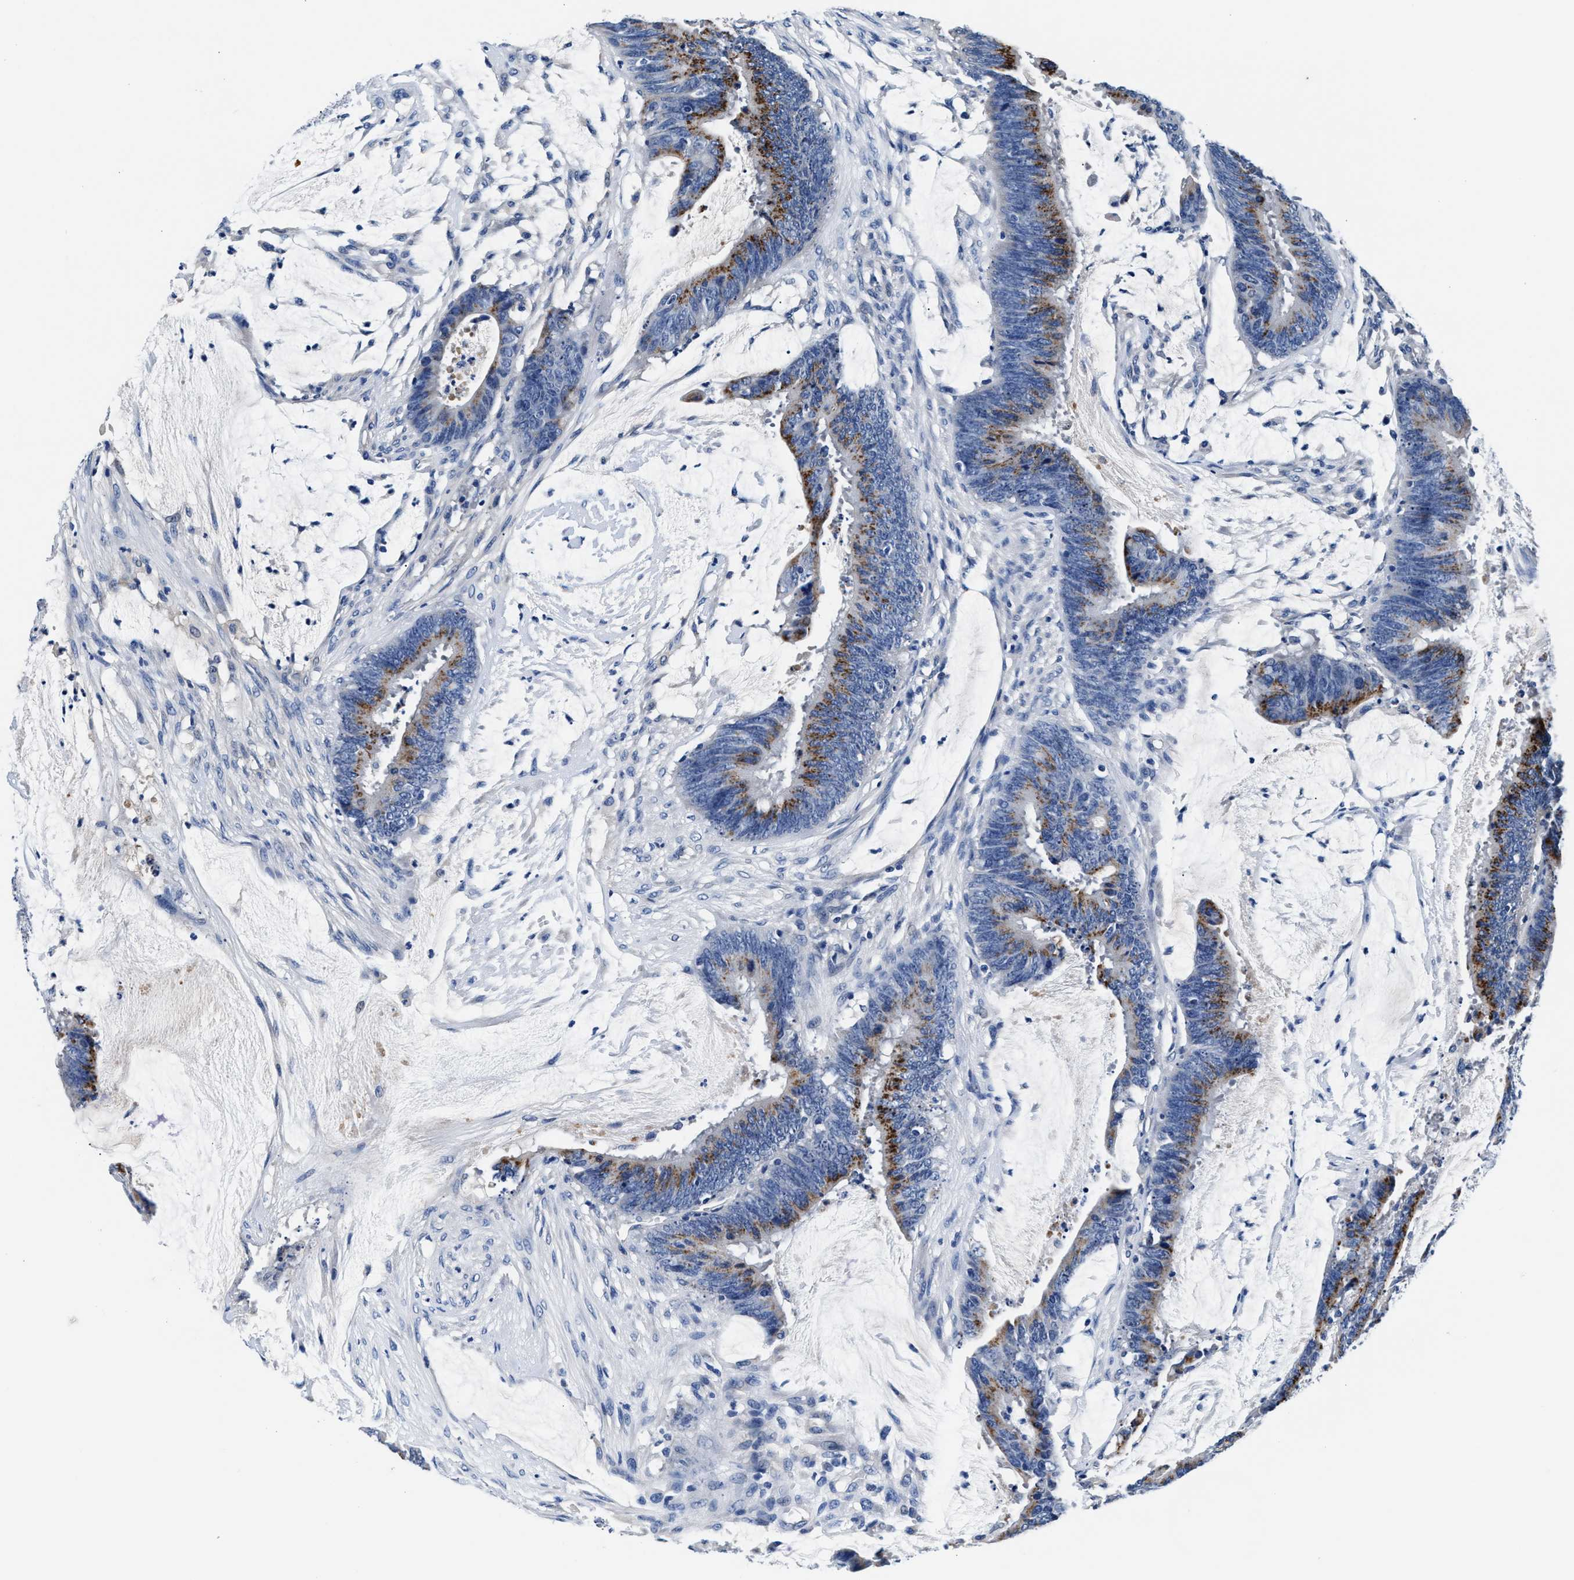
{"staining": {"intensity": "moderate", "quantity": ">75%", "location": "cytoplasmic/membranous"}, "tissue": "colorectal cancer", "cell_type": "Tumor cells", "image_type": "cancer", "snomed": [{"axis": "morphology", "description": "Adenocarcinoma, NOS"}, {"axis": "topography", "description": "Rectum"}], "caption": "This photomicrograph demonstrates immunohistochemistry (IHC) staining of human colorectal cancer, with medium moderate cytoplasmic/membranous expression in approximately >75% of tumor cells.", "gene": "GSTM1", "patient": {"sex": "female", "age": 66}}